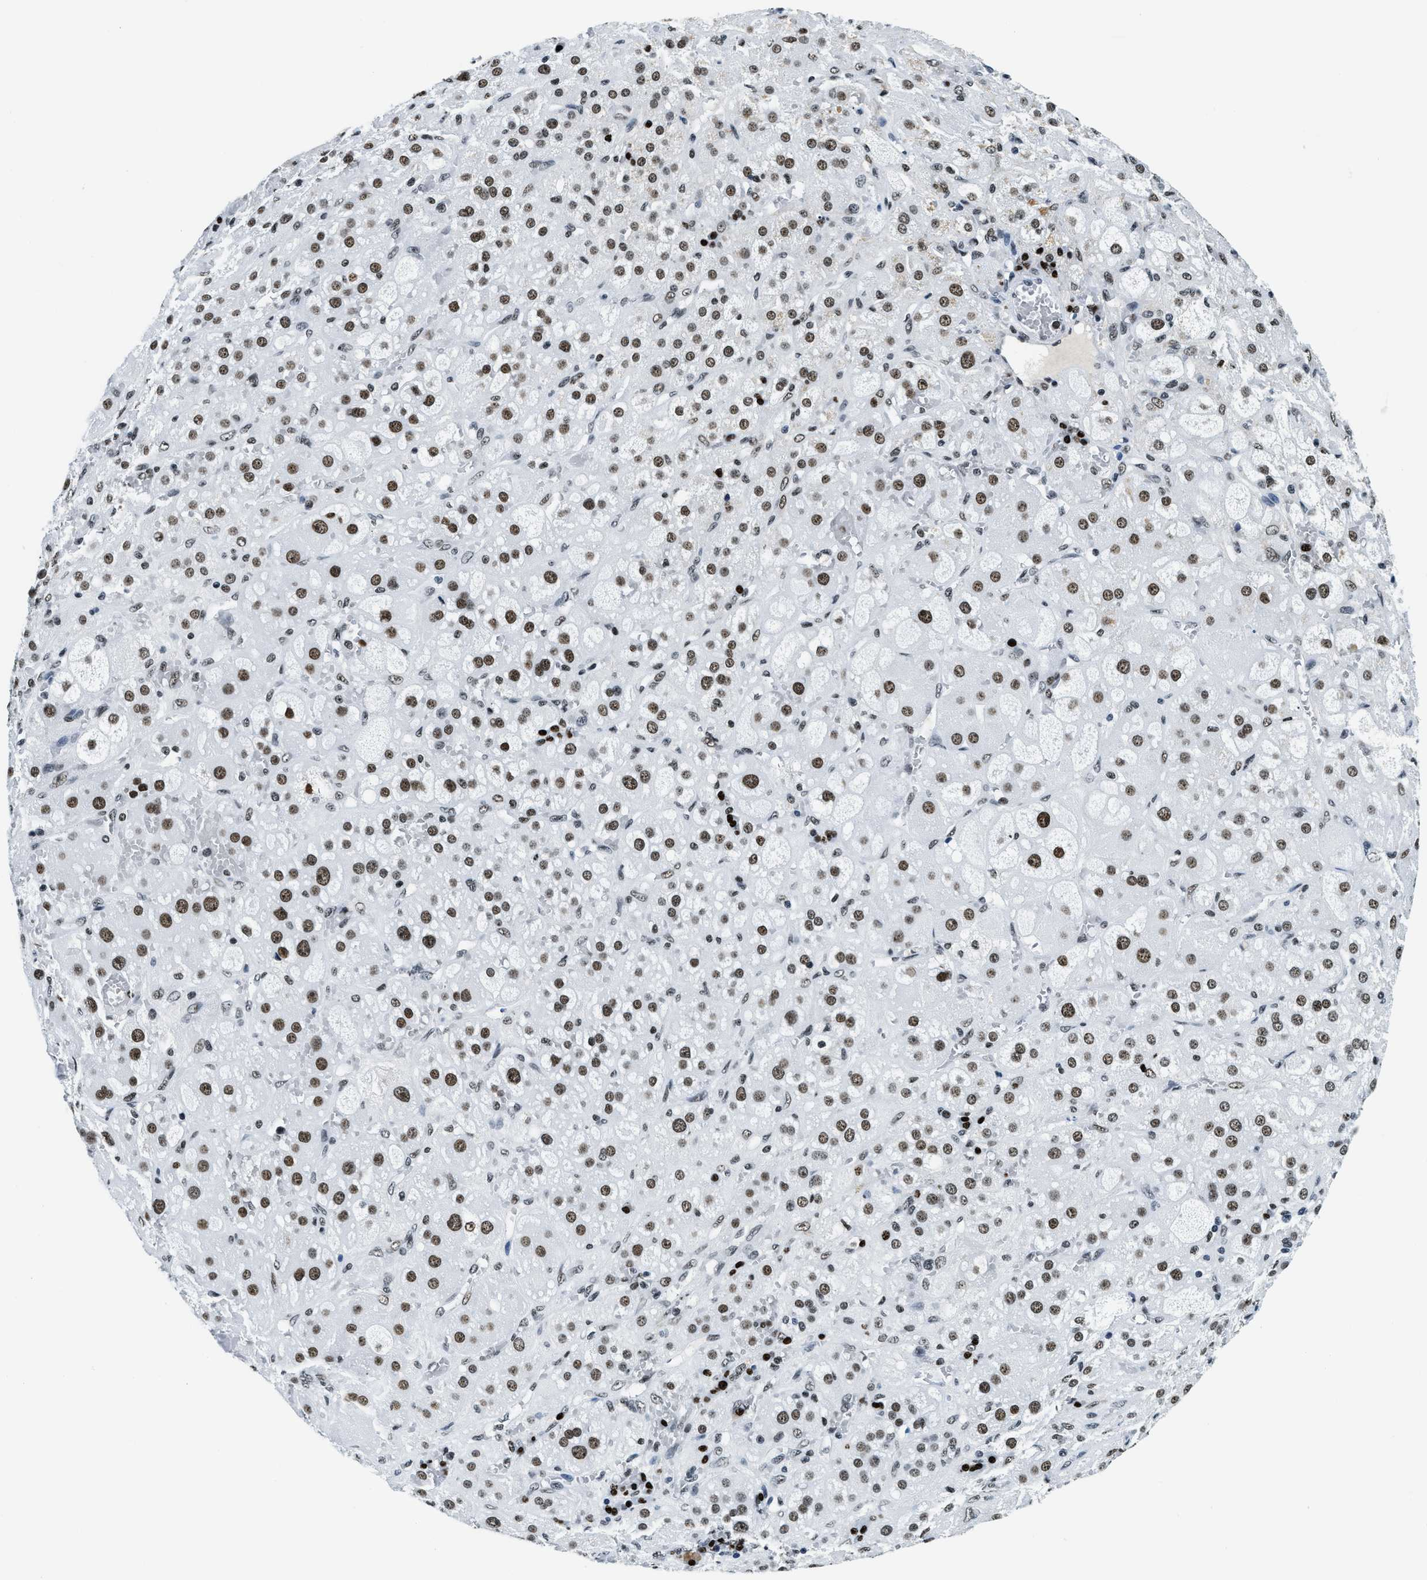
{"staining": {"intensity": "strong", "quantity": ">75%", "location": "nuclear"}, "tissue": "adrenal gland", "cell_type": "Glandular cells", "image_type": "normal", "snomed": [{"axis": "morphology", "description": "Normal tissue, NOS"}, {"axis": "topography", "description": "Adrenal gland"}], "caption": "Immunohistochemistry micrograph of normal adrenal gland: human adrenal gland stained using immunohistochemistry (IHC) exhibits high levels of strong protein expression localized specifically in the nuclear of glandular cells, appearing as a nuclear brown color.", "gene": "TOP1", "patient": {"sex": "female", "age": 47}}